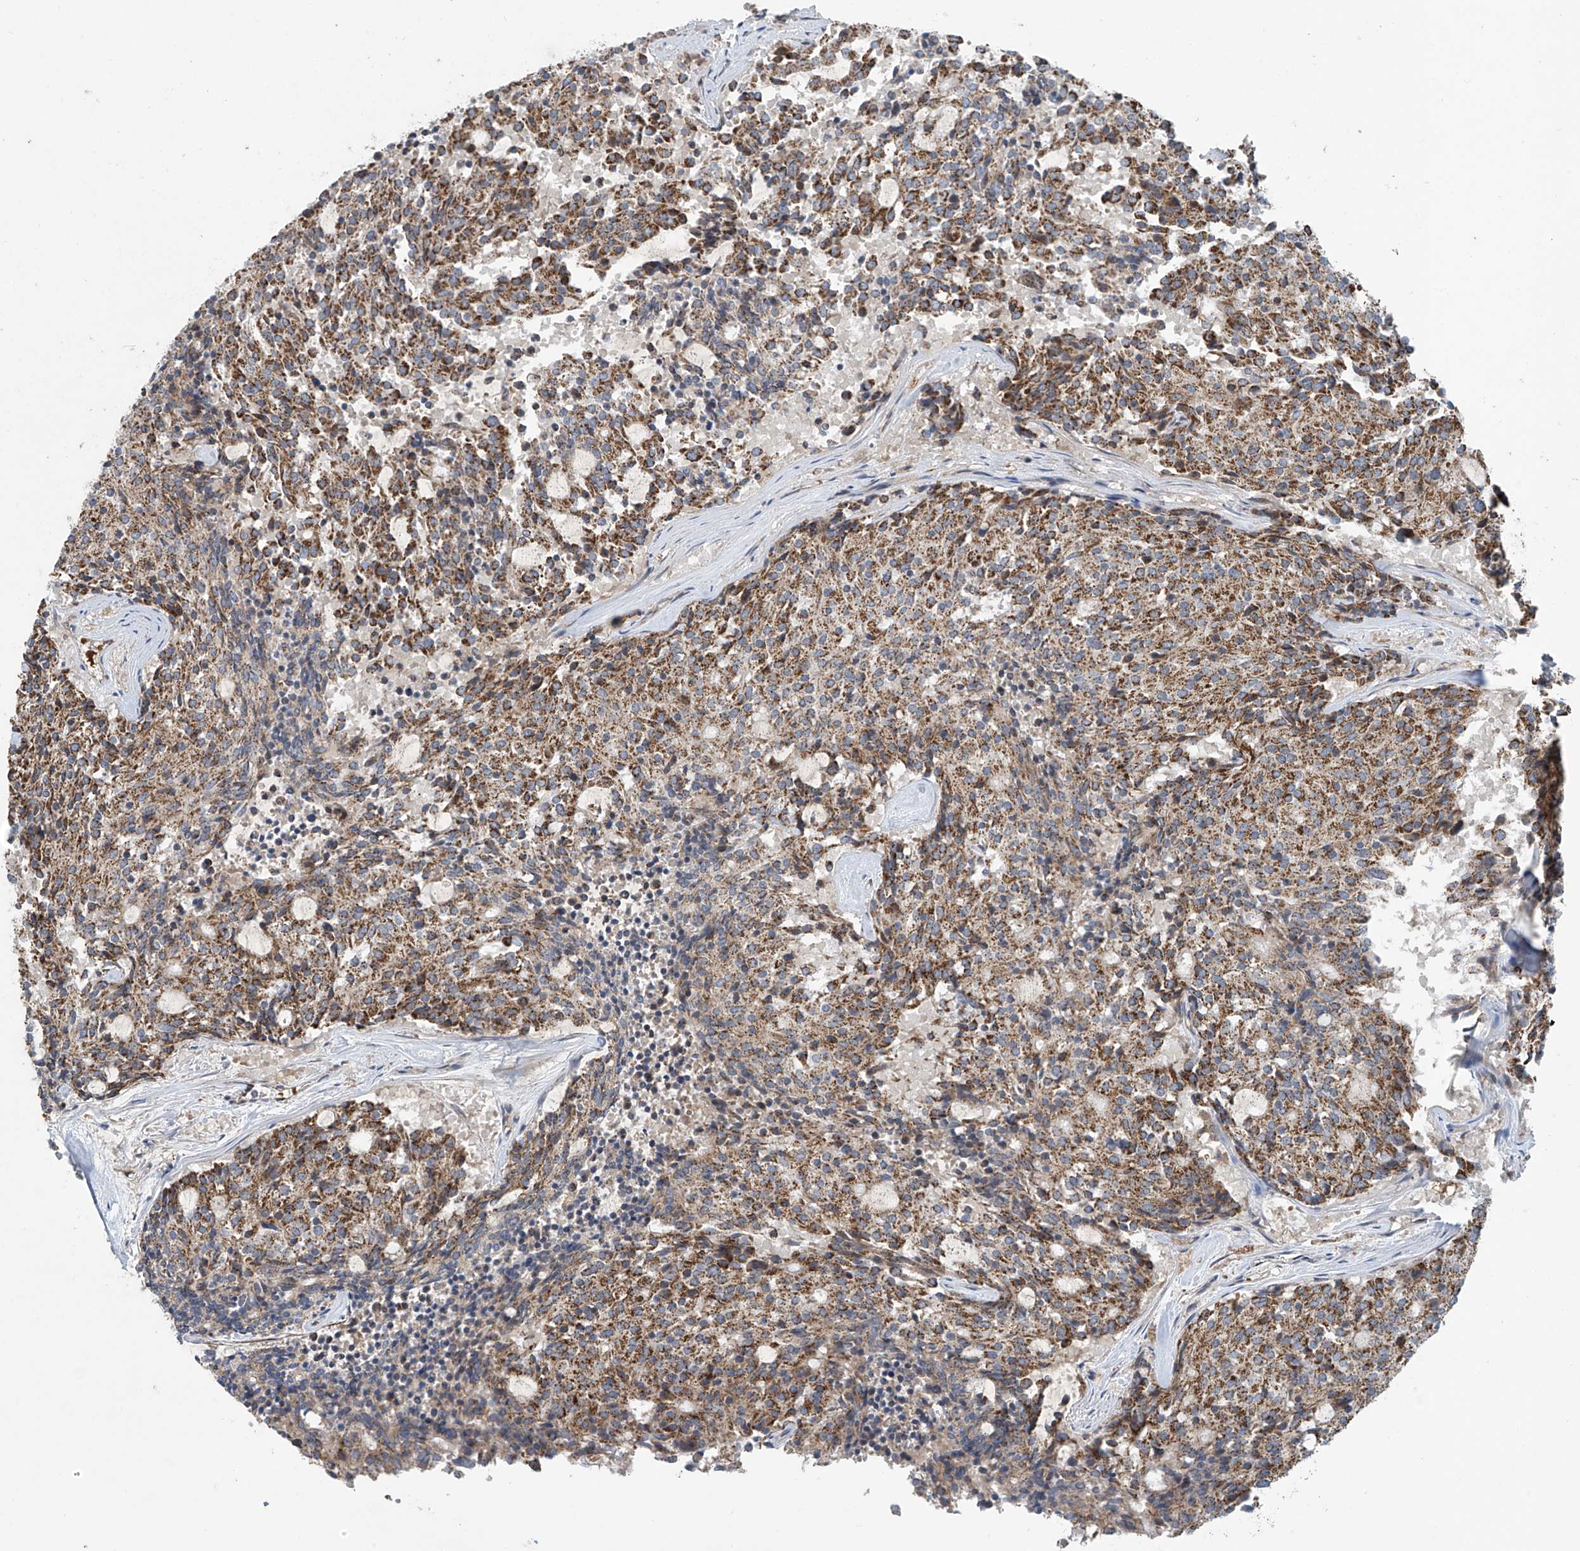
{"staining": {"intensity": "moderate", "quantity": ">75%", "location": "cytoplasmic/membranous"}, "tissue": "carcinoid", "cell_type": "Tumor cells", "image_type": "cancer", "snomed": [{"axis": "morphology", "description": "Carcinoid, malignant, NOS"}, {"axis": "topography", "description": "Pancreas"}], "caption": "Tumor cells demonstrate medium levels of moderate cytoplasmic/membranous positivity in approximately >75% of cells in carcinoid (malignant). (DAB (3,3'-diaminobenzidine) IHC with brightfield microscopy, high magnification).", "gene": "COMMD1", "patient": {"sex": "female", "age": 54}}